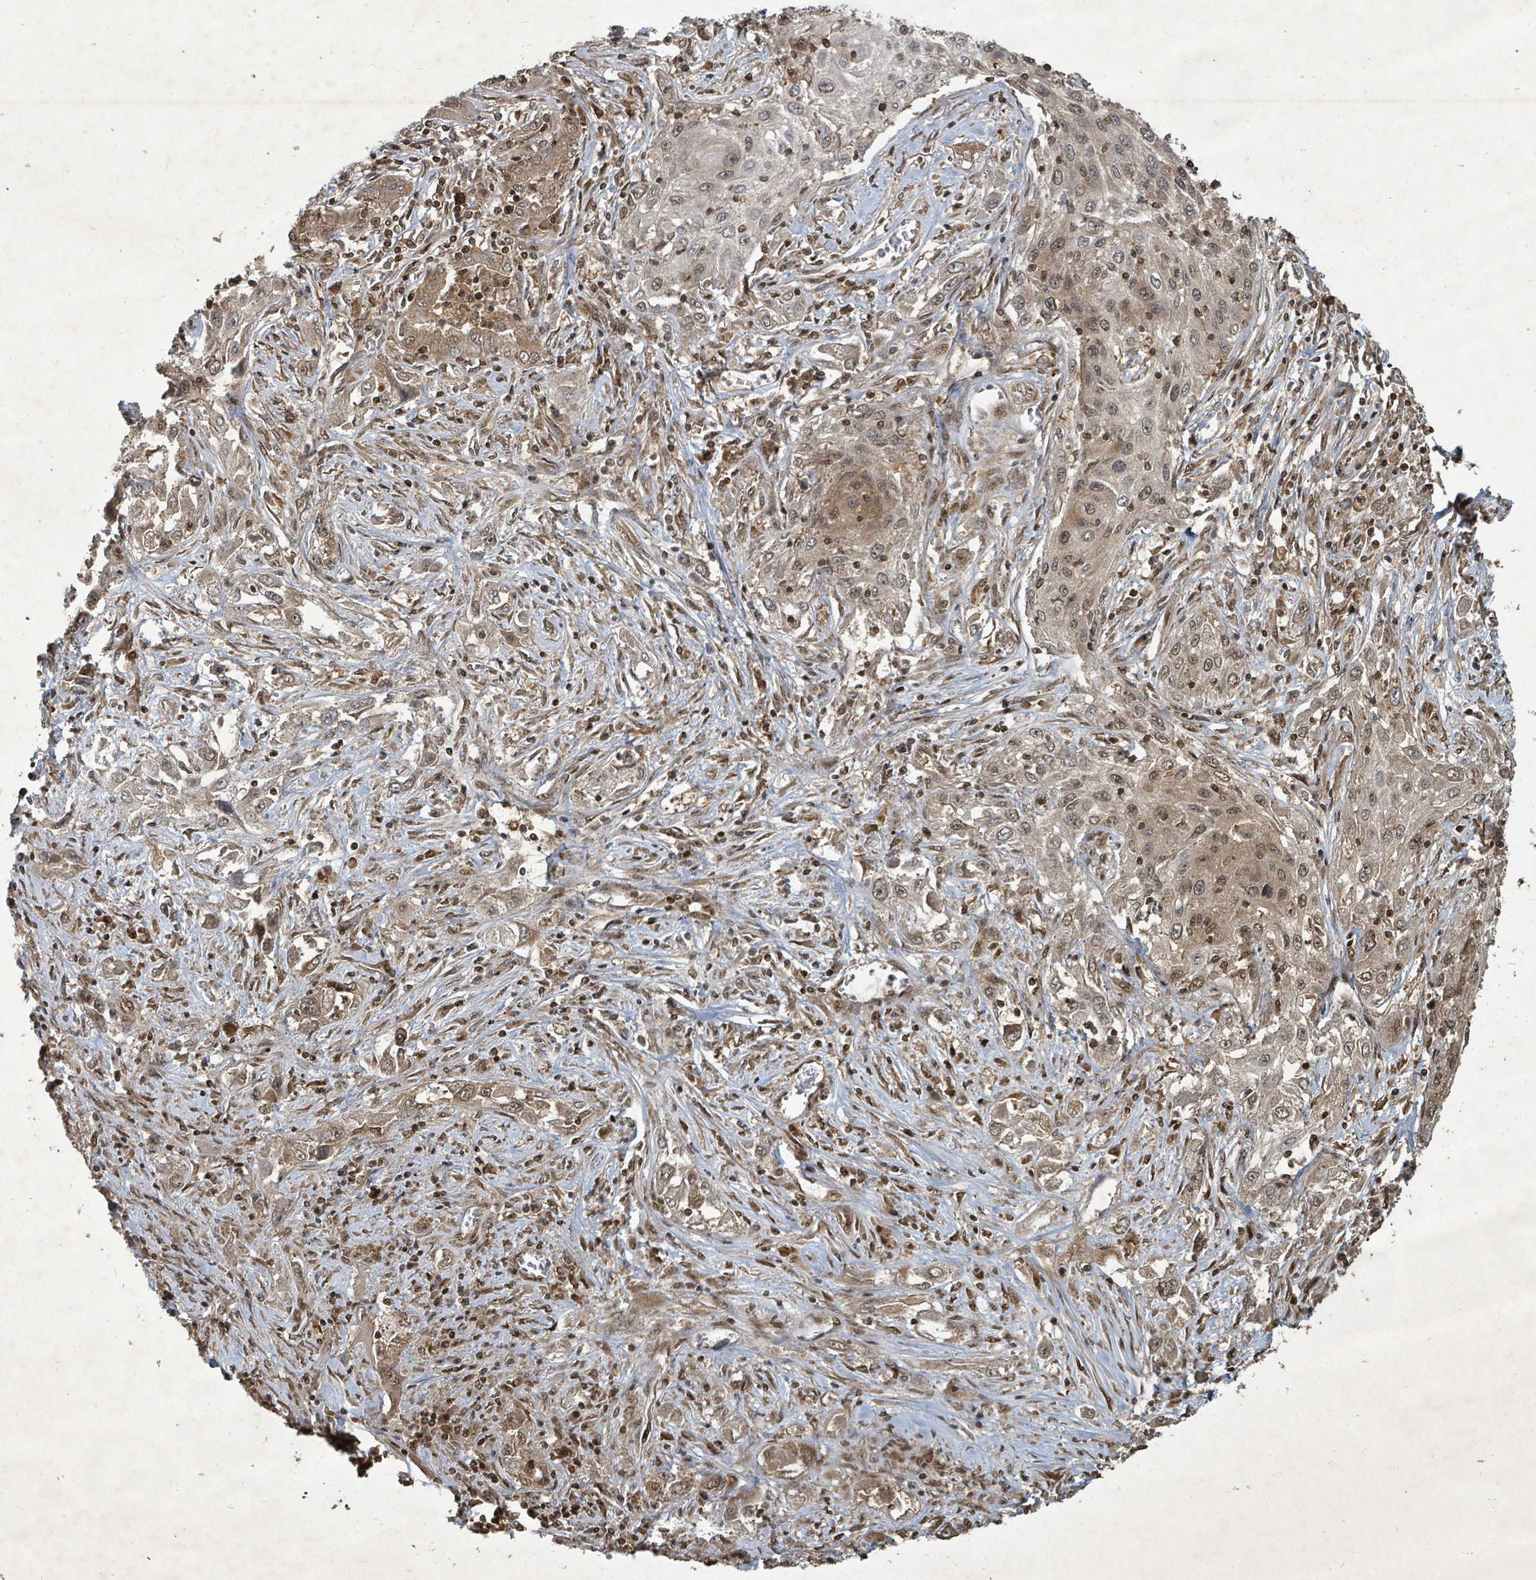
{"staining": {"intensity": "weak", "quantity": ">75%", "location": "cytoplasmic/membranous,nuclear"}, "tissue": "lung cancer", "cell_type": "Tumor cells", "image_type": "cancer", "snomed": [{"axis": "morphology", "description": "Squamous cell carcinoma, NOS"}, {"axis": "topography", "description": "Lung"}], "caption": "Weak cytoplasmic/membranous and nuclear positivity for a protein is identified in about >75% of tumor cells of squamous cell carcinoma (lung) using IHC.", "gene": "KDM4E", "patient": {"sex": "female", "age": 69}}